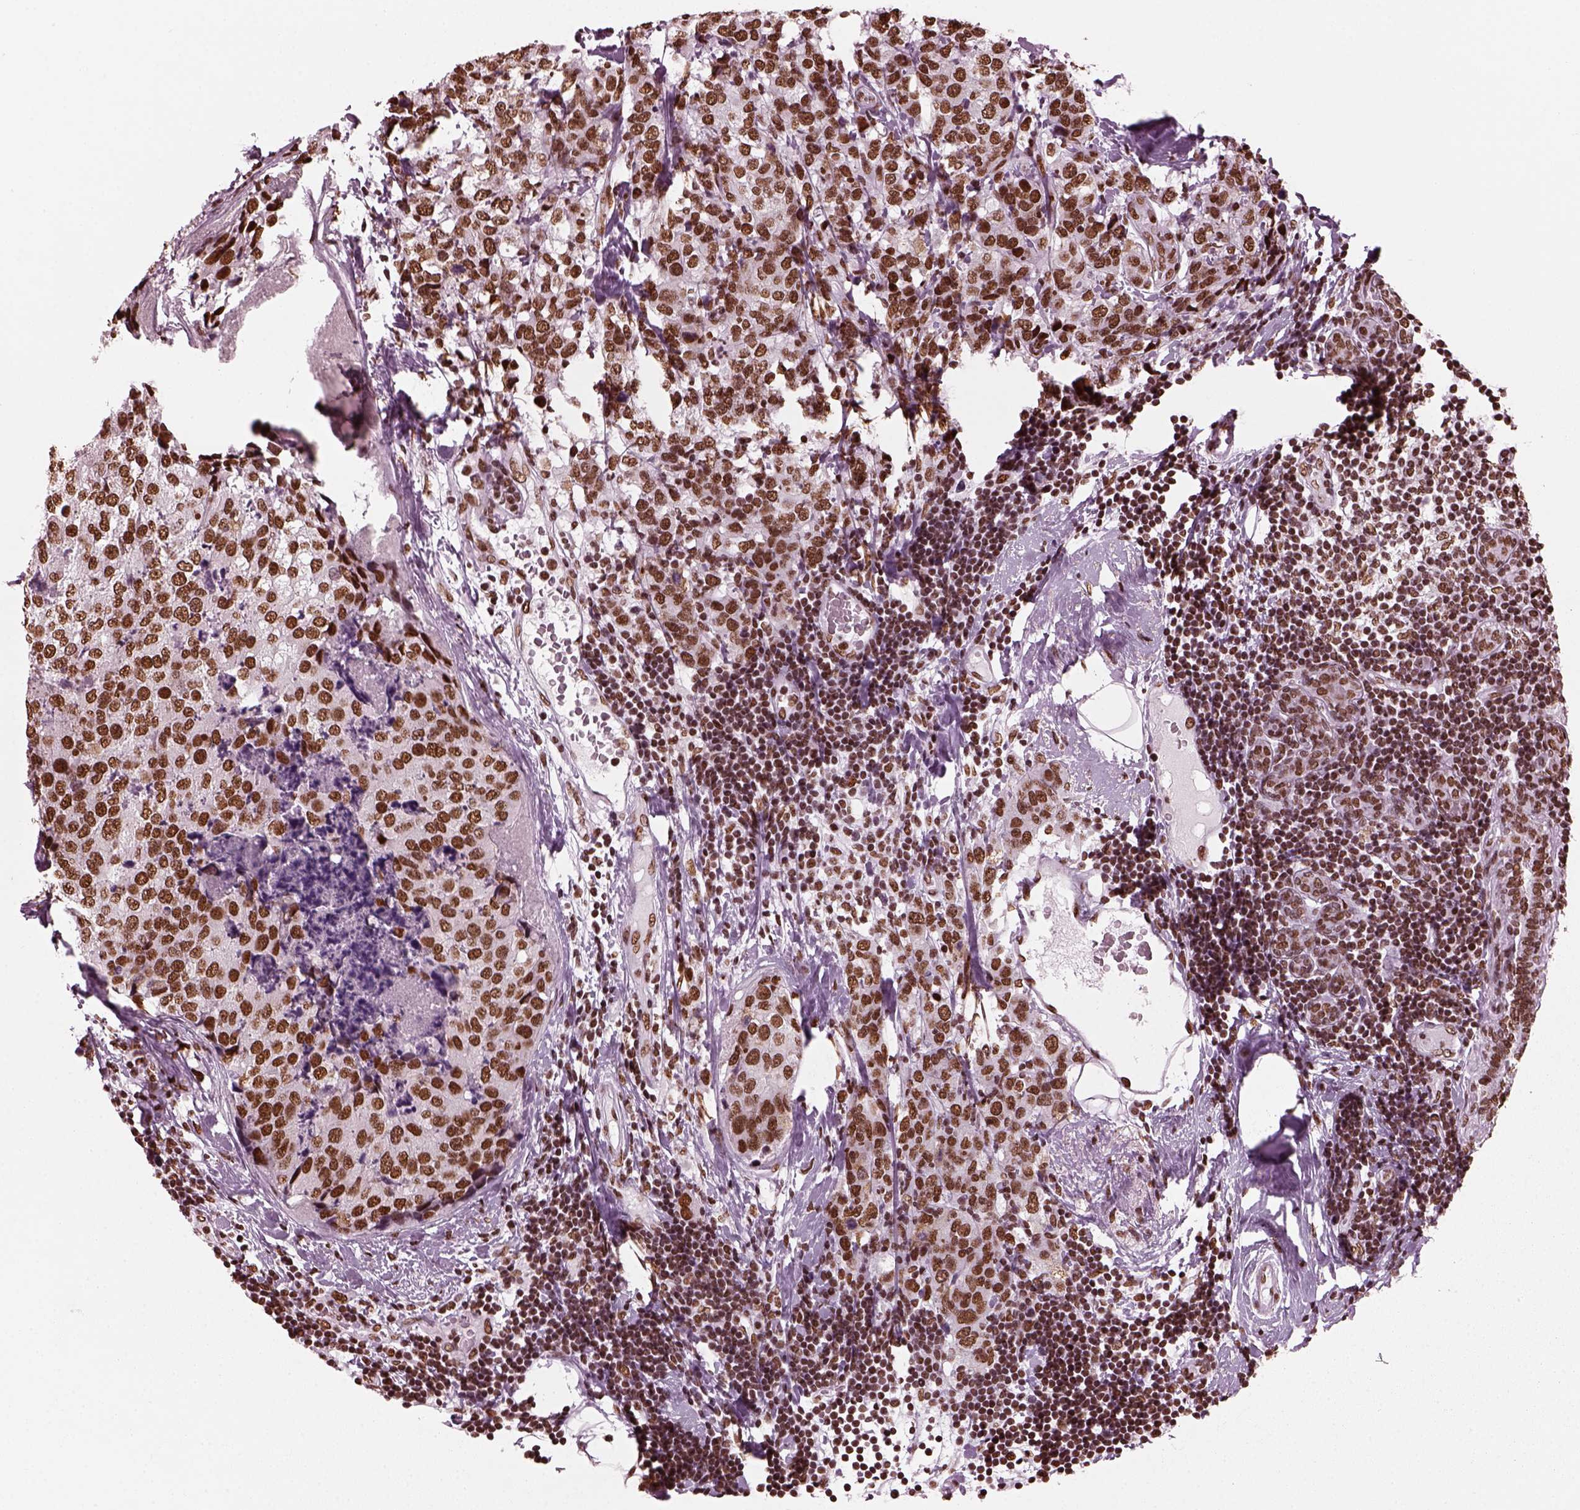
{"staining": {"intensity": "strong", "quantity": ">75%", "location": "nuclear"}, "tissue": "breast cancer", "cell_type": "Tumor cells", "image_type": "cancer", "snomed": [{"axis": "morphology", "description": "Lobular carcinoma"}, {"axis": "topography", "description": "Breast"}], "caption": "Strong nuclear protein expression is present in approximately >75% of tumor cells in breast lobular carcinoma.", "gene": "CBFA2T3", "patient": {"sex": "female", "age": 59}}